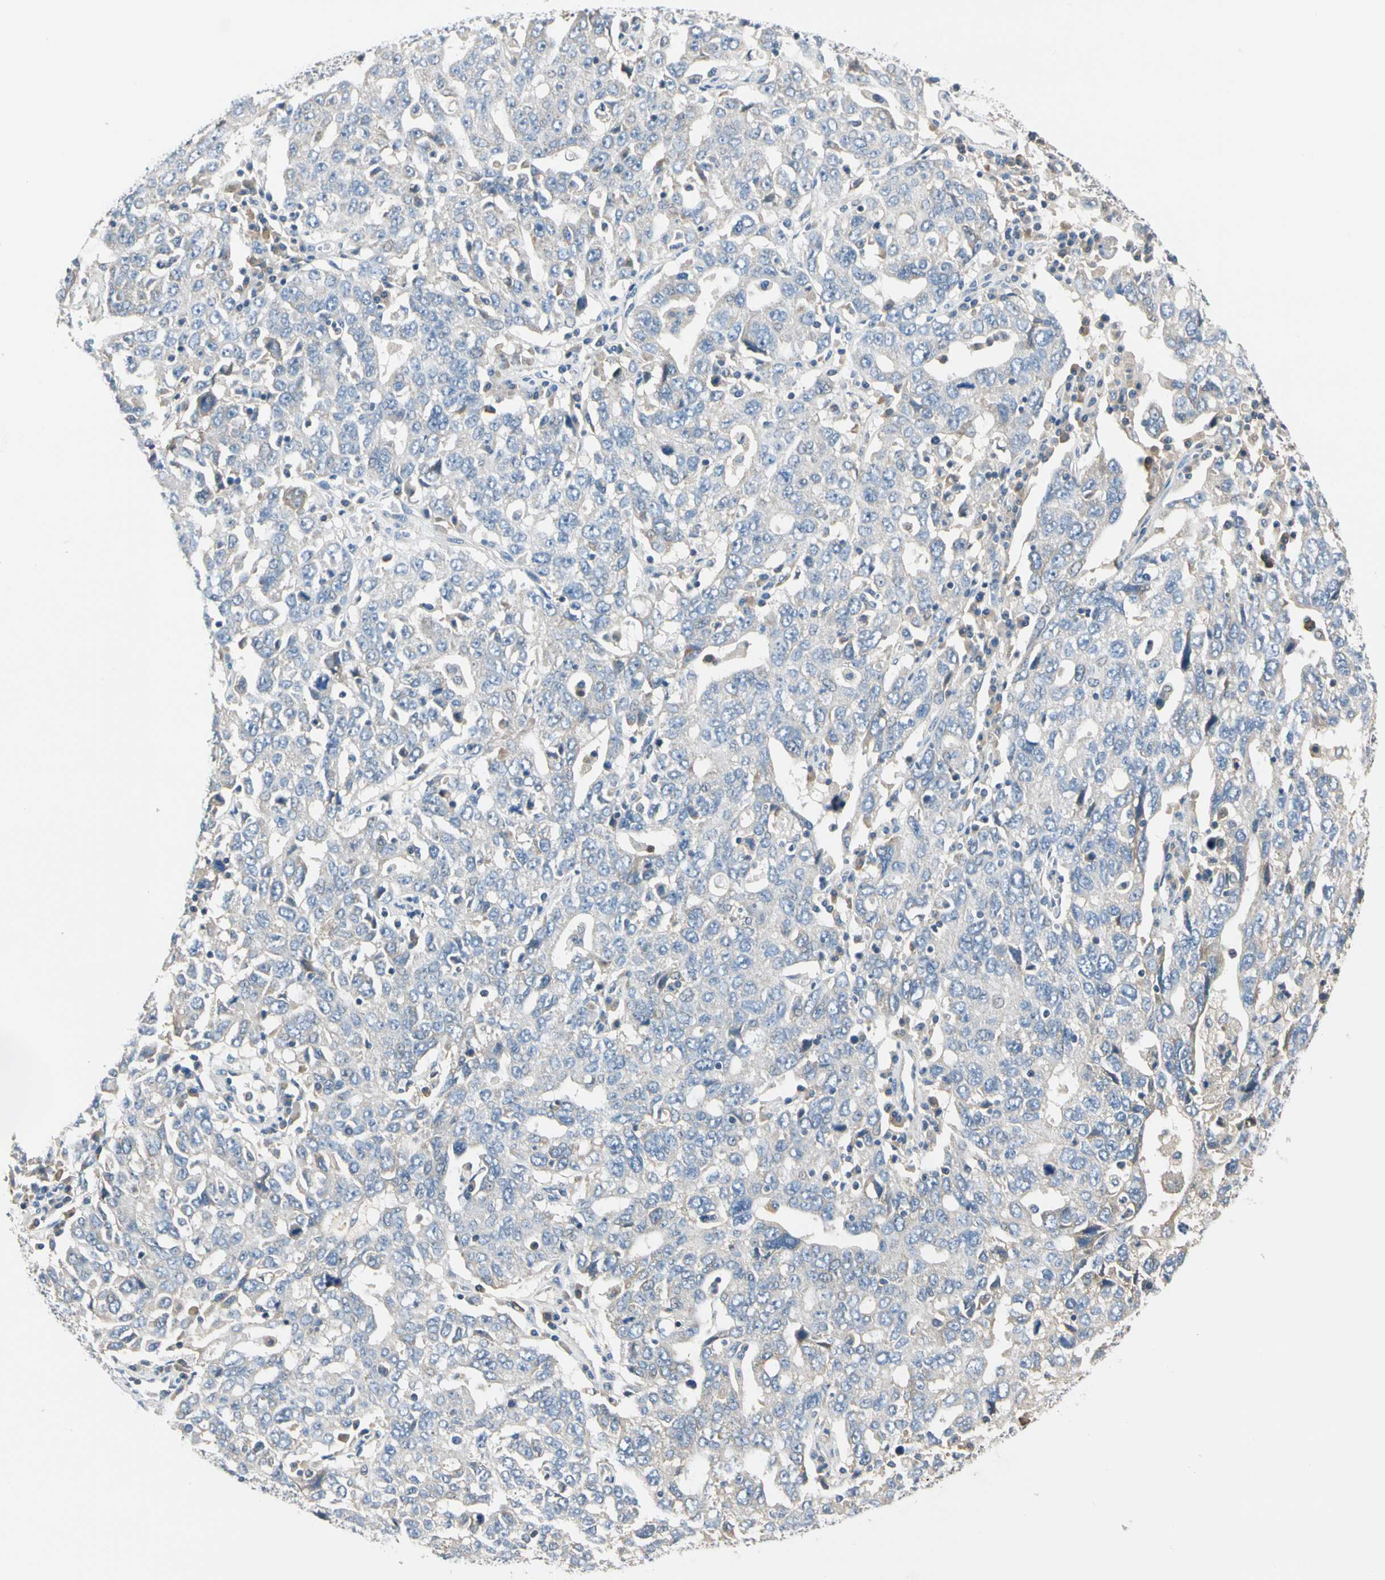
{"staining": {"intensity": "negative", "quantity": "none", "location": "none"}, "tissue": "ovarian cancer", "cell_type": "Tumor cells", "image_type": "cancer", "snomed": [{"axis": "morphology", "description": "Carcinoma, endometroid"}, {"axis": "topography", "description": "Ovary"}], "caption": "Tumor cells are negative for protein expression in human ovarian endometroid carcinoma.", "gene": "GPR153", "patient": {"sex": "female", "age": 62}}